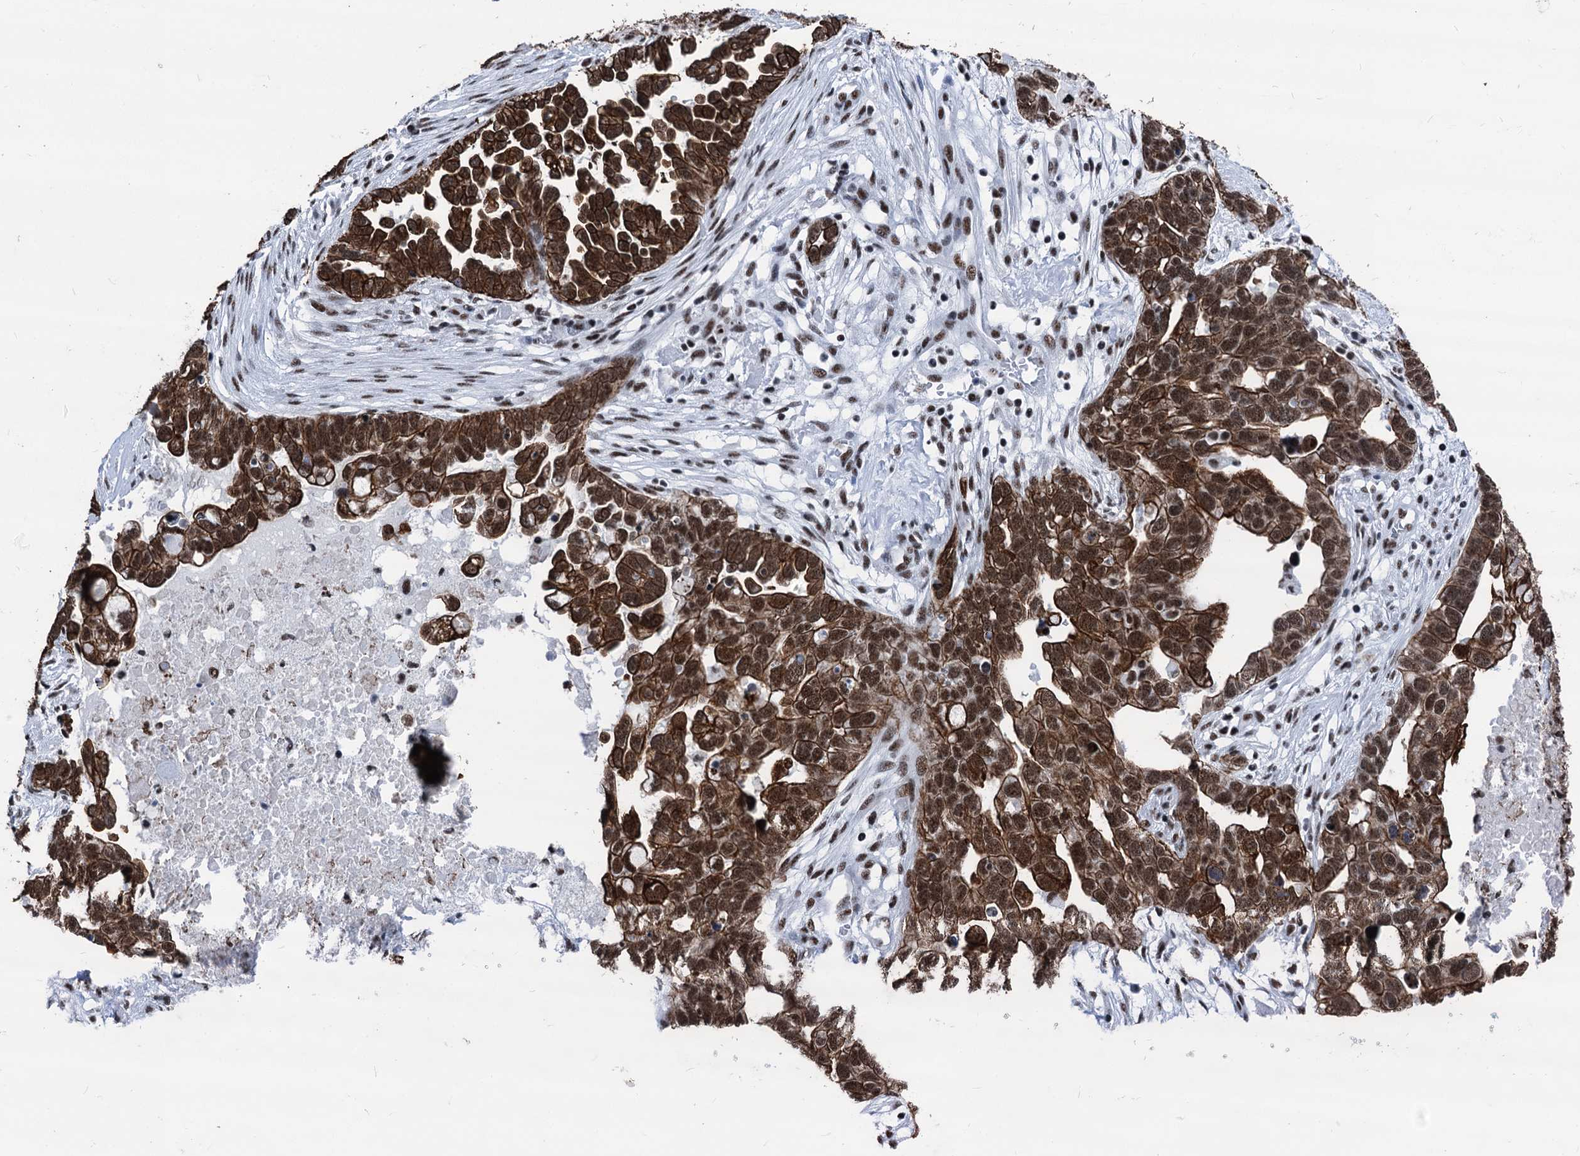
{"staining": {"intensity": "strong", "quantity": ">75%", "location": "cytoplasmic/membranous,nuclear"}, "tissue": "ovarian cancer", "cell_type": "Tumor cells", "image_type": "cancer", "snomed": [{"axis": "morphology", "description": "Cystadenocarcinoma, serous, NOS"}, {"axis": "topography", "description": "Ovary"}], "caption": "Protein staining by immunohistochemistry reveals strong cytoplasmic/membranous and nuclear staining in approximately >75% of tumor cells in serous cystadenocarcinoma (ovarian).", "gene": "DDX23", "patient": {"sex": "female", "age": 54}}